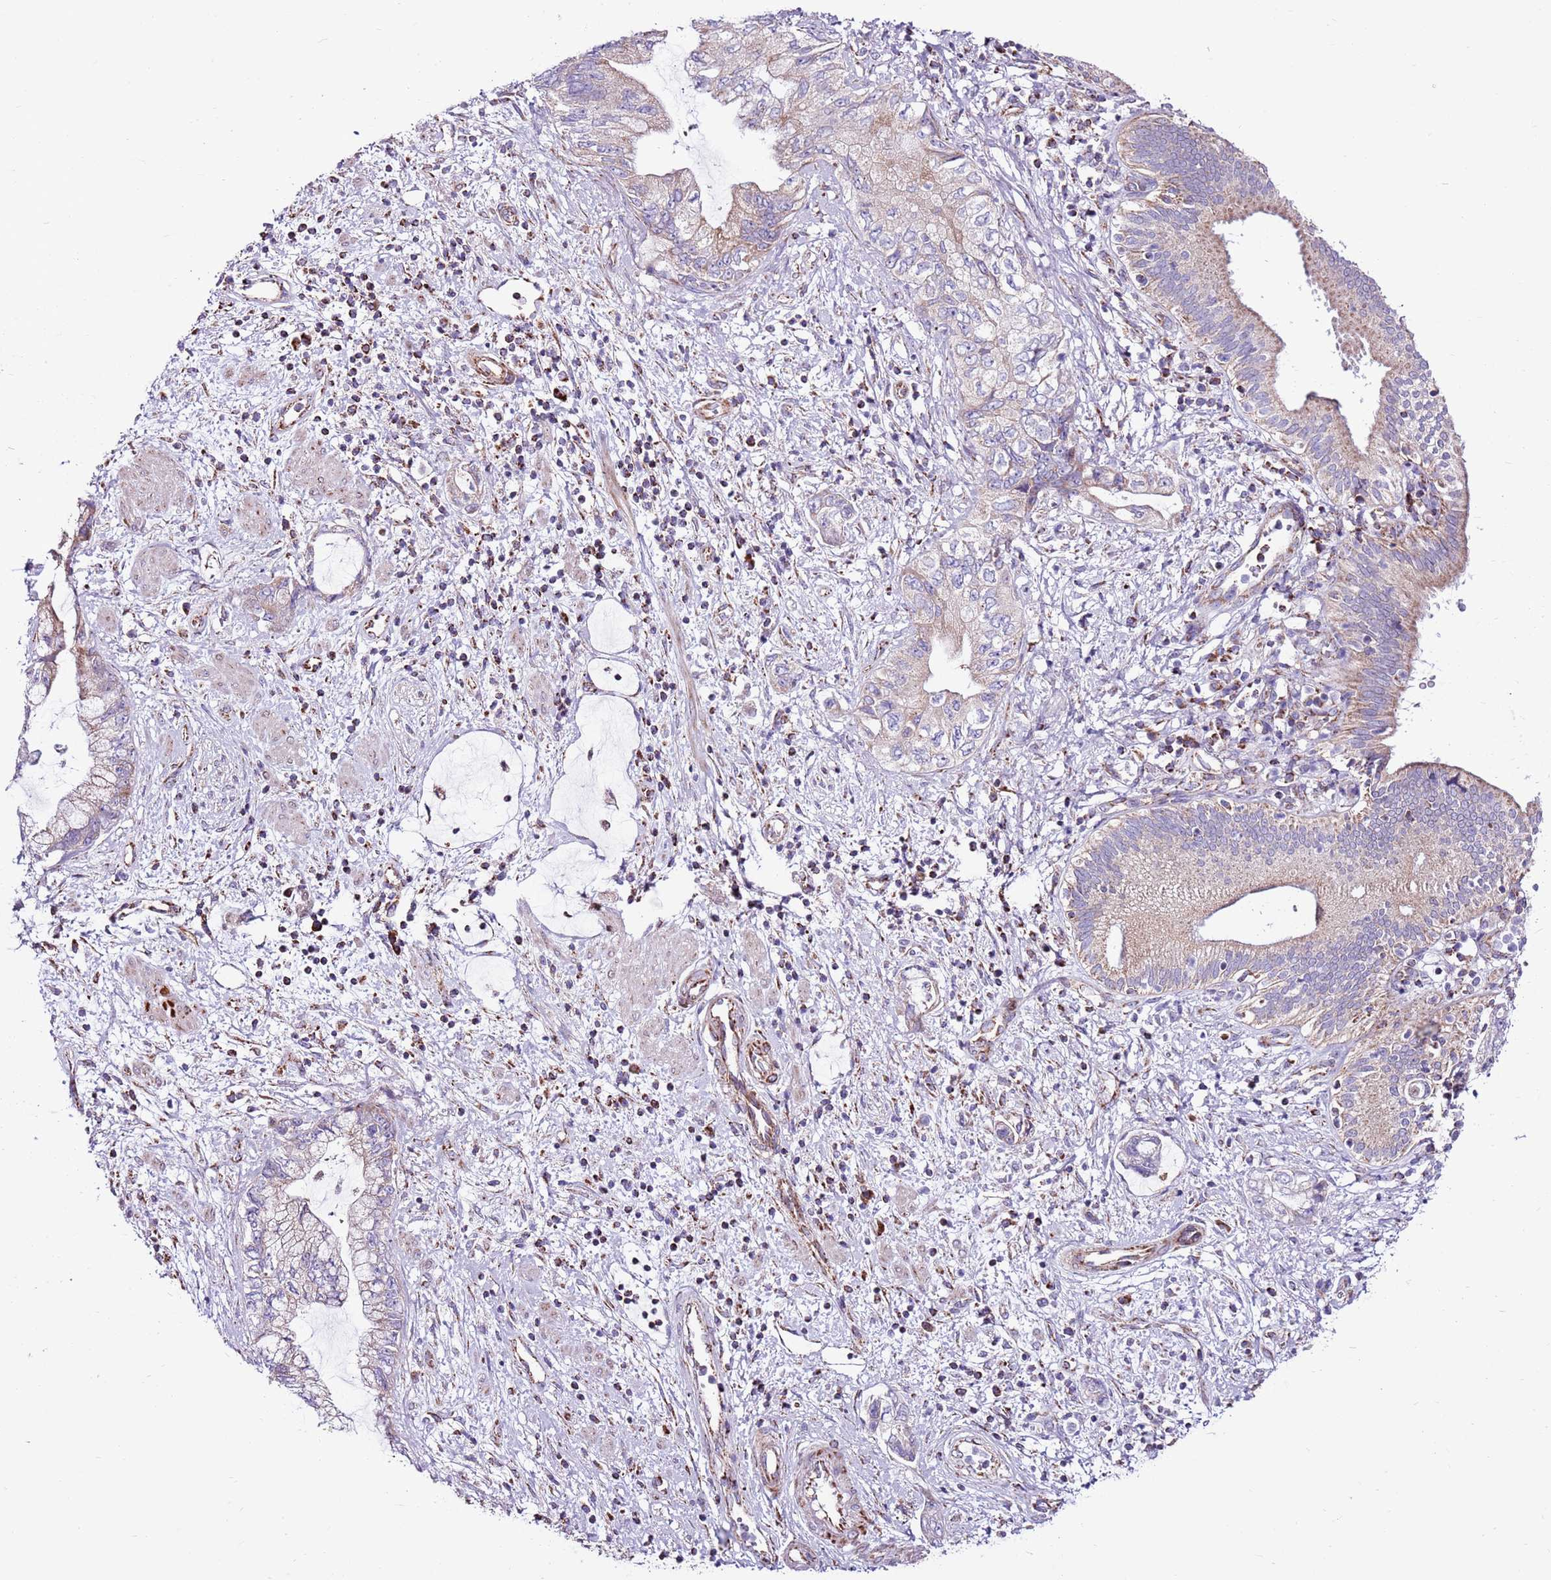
{"staining": {"intensity": "weak", "quantity": "<25%", "location": "cytoplasmic/membranous"}, "tissue": "pancreatic cancer", "cell_type": "Tumor cells", "image_type": "cancer", "snomed": [{"axis": "morphology", "description": "Adenocarcinoma, NOS"}, {"axis": "topography", "description": "Pancreas"}], "caption": "IHC histopathology image of neoplastic tissue: human adenocarcinoma (pancreatic) stained with DAB (3,3'-diaminobenzidine) shows no significant protein staining in tumor cells.", "gene": "HECTD4", "patient": {"sex": "female", "age": 73}}